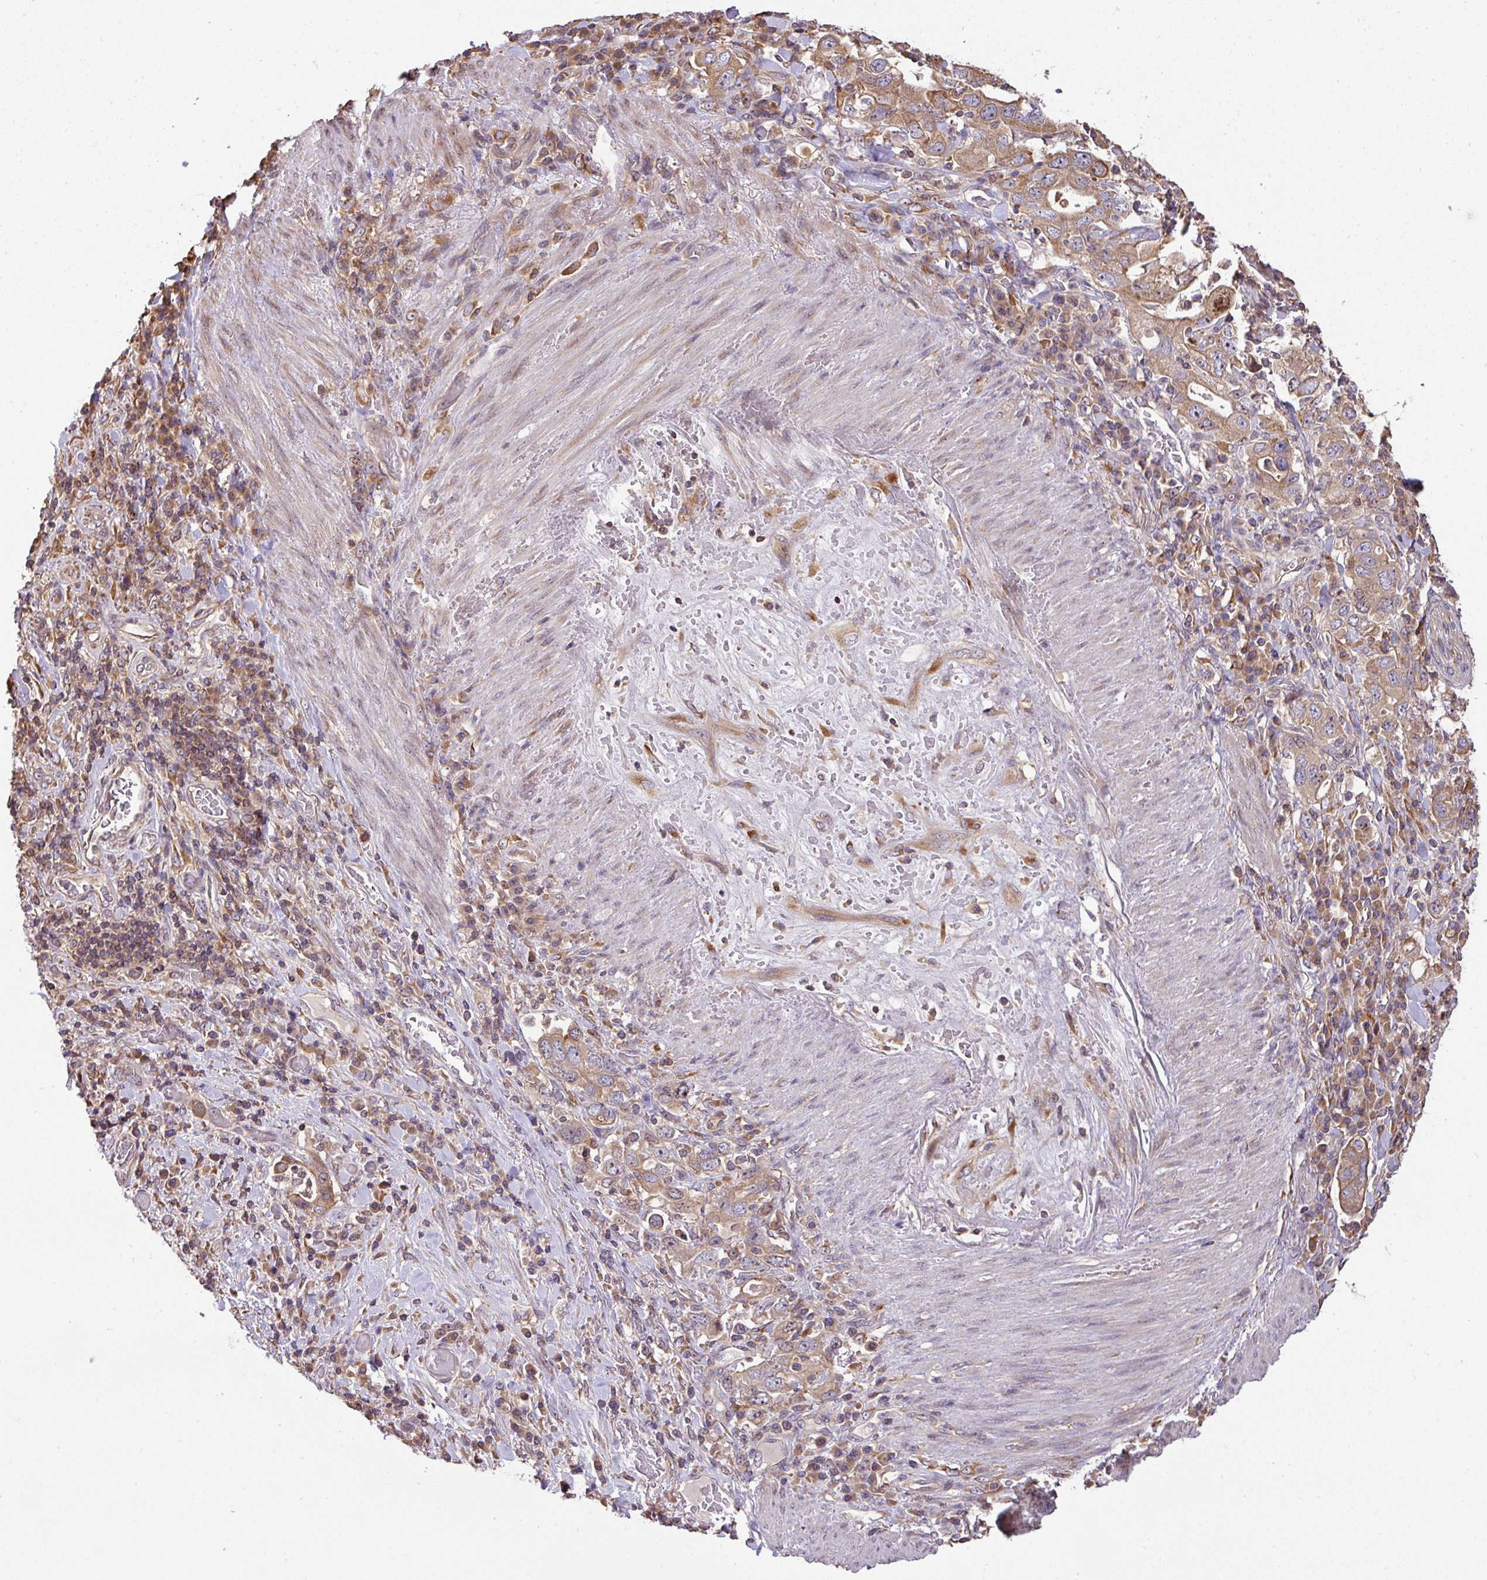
{"staining": {"intensity": "moderate", "quantity": ">75%", "location": "cytoplasmic/membranous,nuclear"}, "tissue": "stomach cancer", "cell_type": "Tumor cells", "image_type": "cancer", "snomed": [{"axis": "morphology", "description": "Adenocarcinoma, NOS"}, {"axis": "topography", "description": "Stomach, upper"}, {"axis": "topography", "description": "Stomach"}], "caption": "An image showing moderate cytoplasmic/membranous and nuclear expression in about >75% of tumor cells in stomach cancer (adenocarcinoma), as visualized by brown immunohistochemical staining.", "gene": "VENTX", "patient": {"sex": "male", "age": 62}}